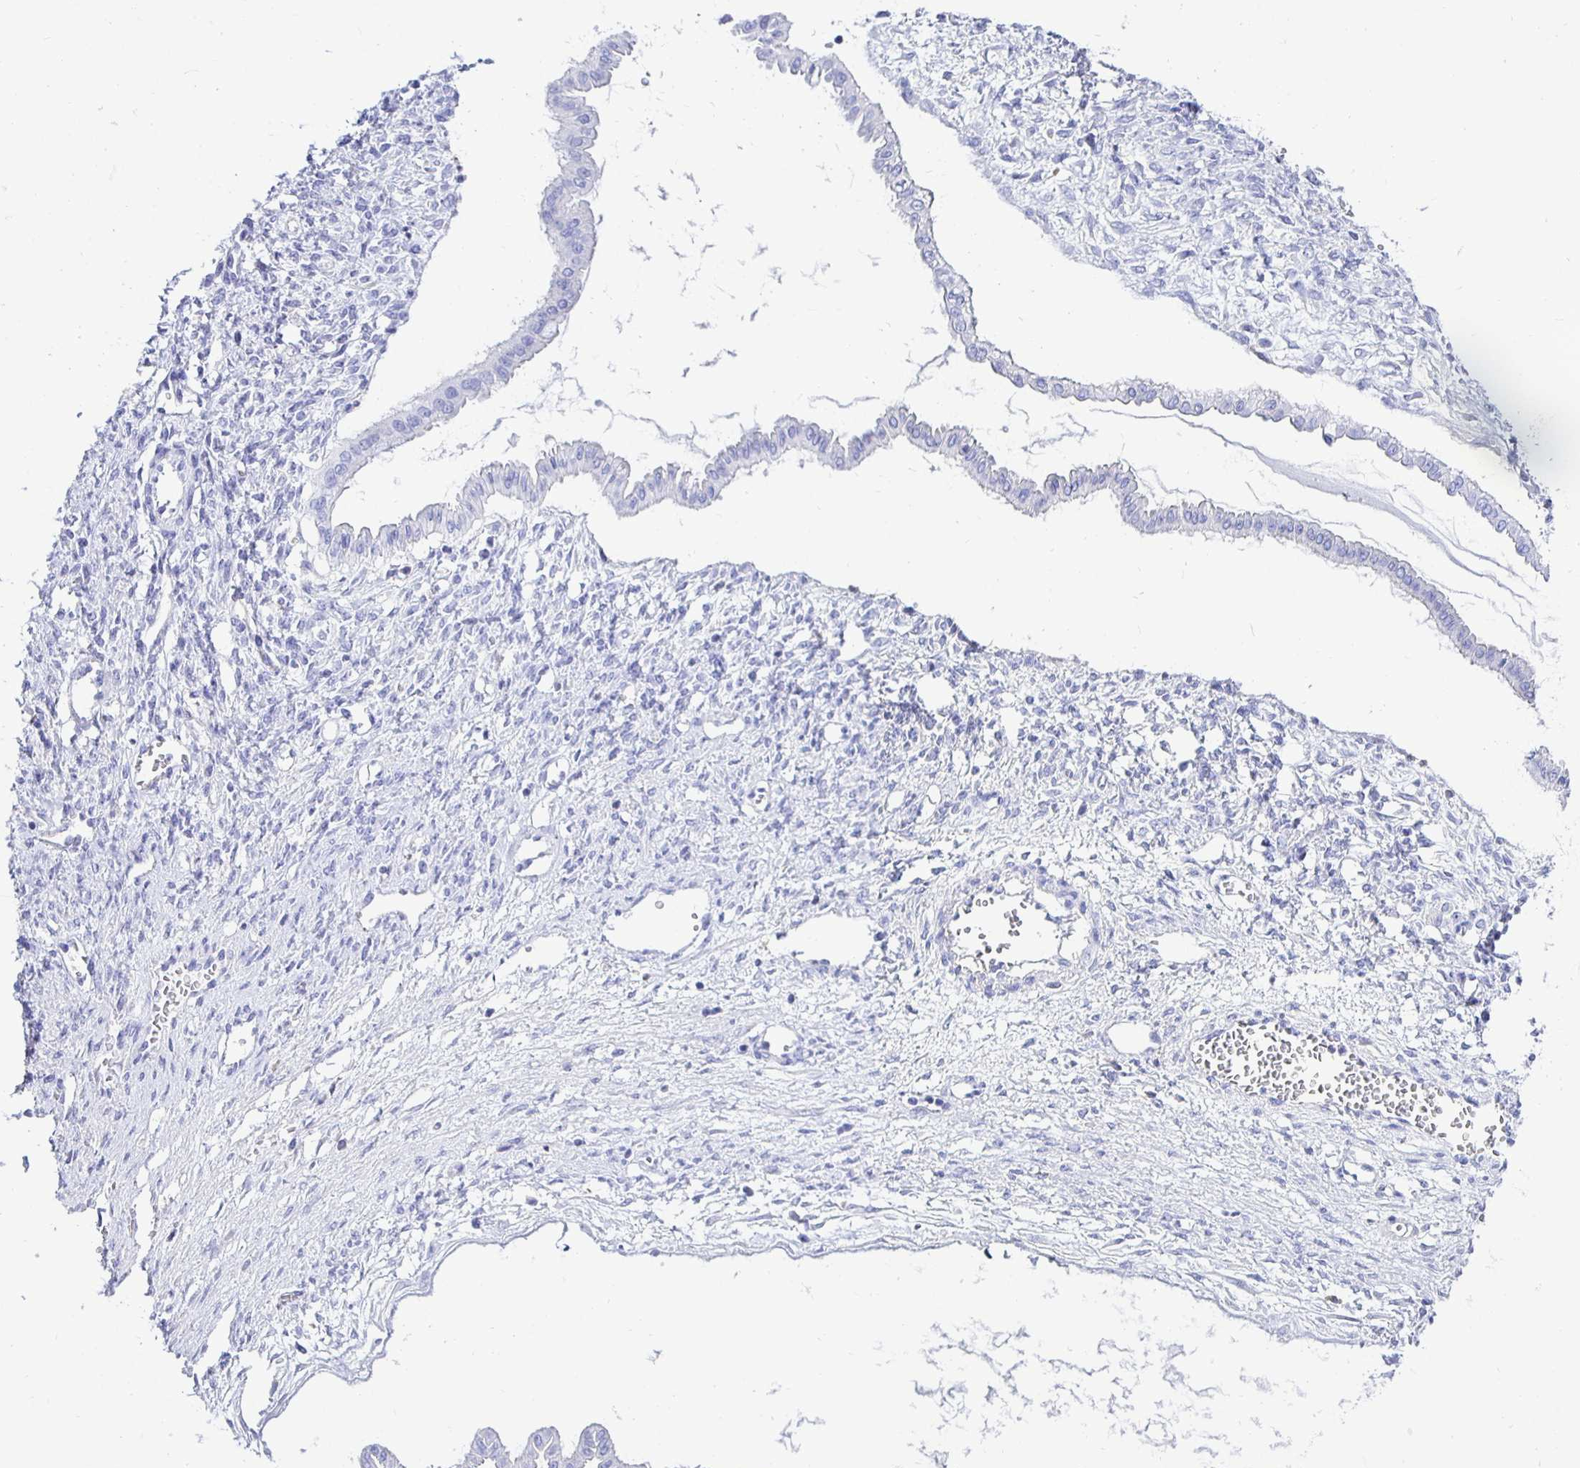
{"staining": {"intensity": "negative", "quantity": "none", "location": "none"}, "tissue": "ovarian cancer", "cell_type": "Tumor cells", "image_type": "cancer", "snomed": [{"axis": "morphology", "description": "Cystadenocarcinoma, mucinous, NOS"}, {"axis": "topography", "description": "Ovary"}], "caption": "An immunohistochemistry (IHC) photomicrograph of ovarian cancer is shown. There is no staining in tumor cells of ovarian cancer. (IHC, brightfield microscopy, high magnification).", "gene": "UMOD", "patient": {"sex": "female", "age": 73}}